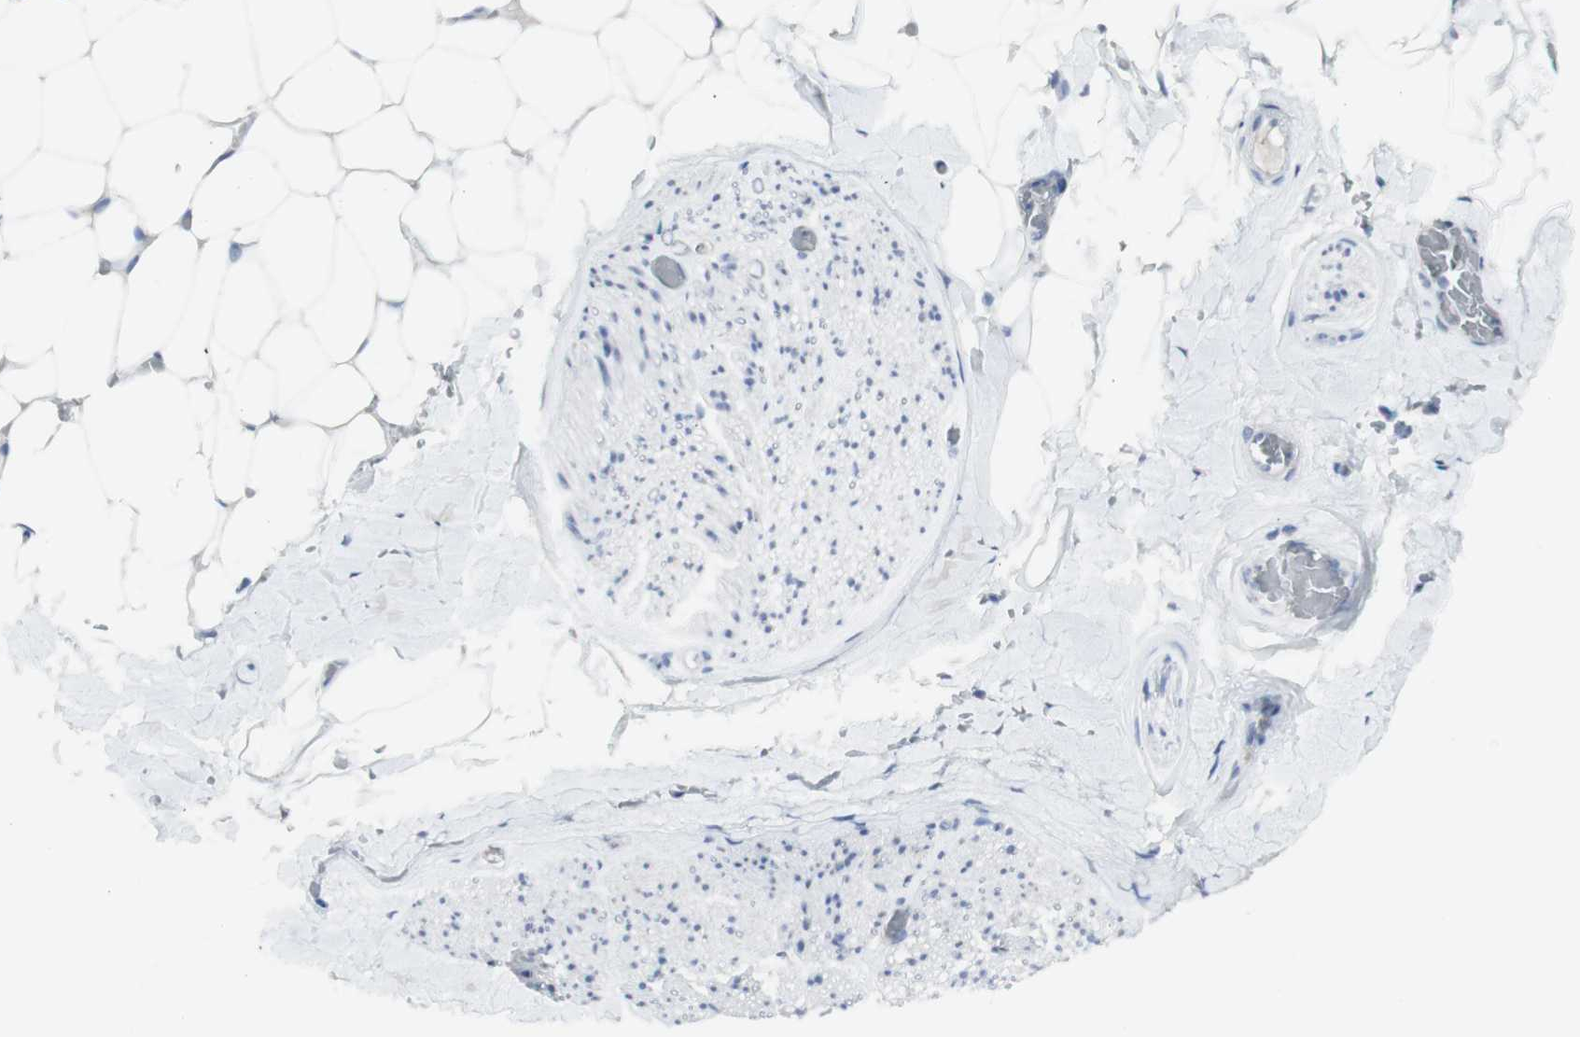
{"staining": {"intensity": "negative", "quantity": "none", "location": "none"}, "tissue": "adipose tissue", "cell_type": "Adipocytes", "image_type": "normal", "snomed": [{"axis": "morphology", "description": "Normal tissue, NOS"}, {"axis": "topography", "description": "Peripheral nerve tissue"}], "caption": "High power microscopy image of an immunohistochemistry (IHC) micrograph of unremarkable adipose tissue, revealing no significant positivity in adipocytes.", "gene": "CD207", "patient": {"sex": "male", "age": 70}}